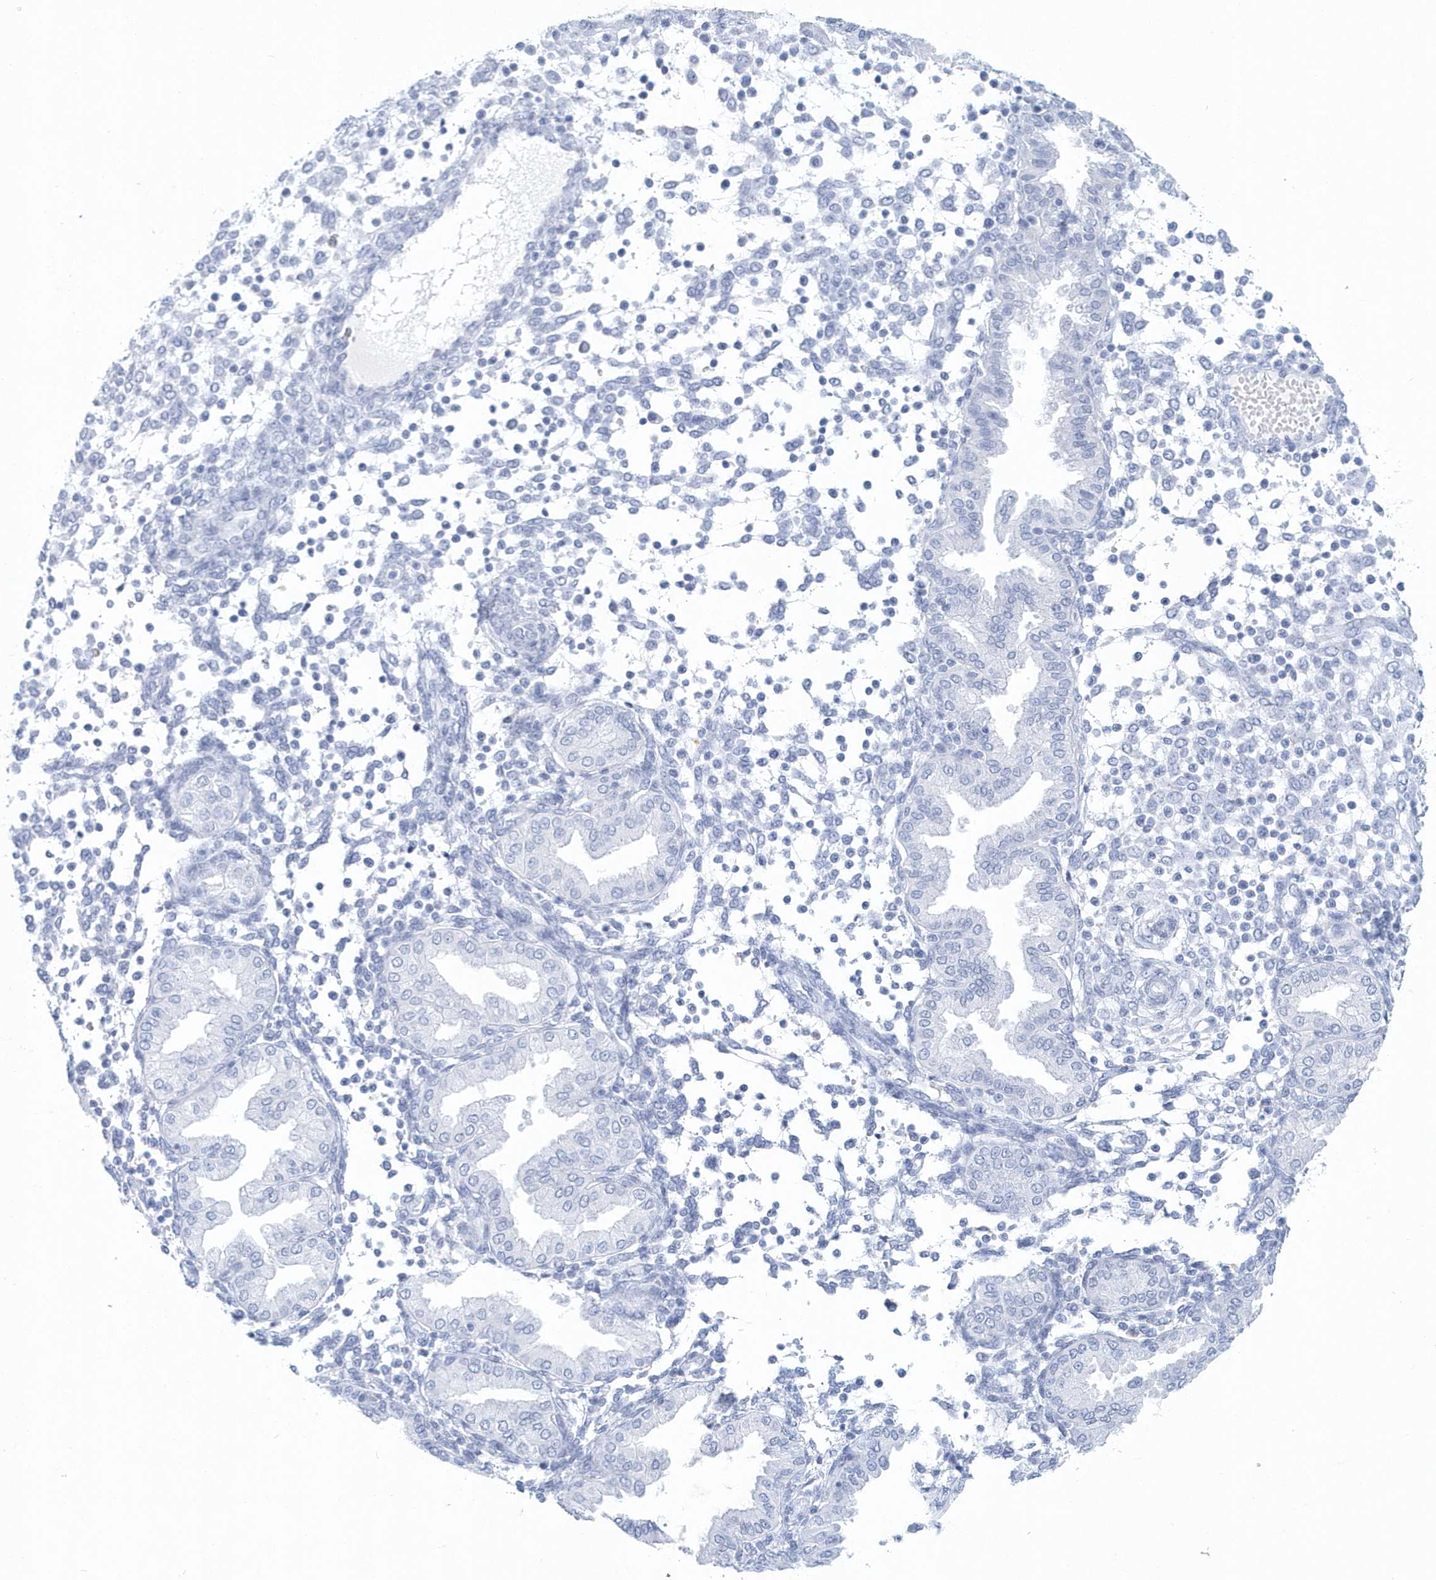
{"staining": {"intensity": "negative", "quantity": "none", "location": "none"}, "tissue": "endometrium", "cell_type": "Cells in endometrial stroma", "image_type": "normal", "snomed": [{"axis": "morphology", "description": "Normal tissue, NOS"}, {"axis": "topography", "description": "Endometrium"}], "caption": "An immunohistochemistry (IHC) image of normal endometrium is shown. There is no staining in cells in endometrial stroma of endometrium. The staining was performed using DAB to visualize the protein expression in brown, while the nuclei were stained in blue with hematoxylin (Magnification: 20x).", "gene": "PTPRO", "patient": {"sex": "female", "age": 53}}